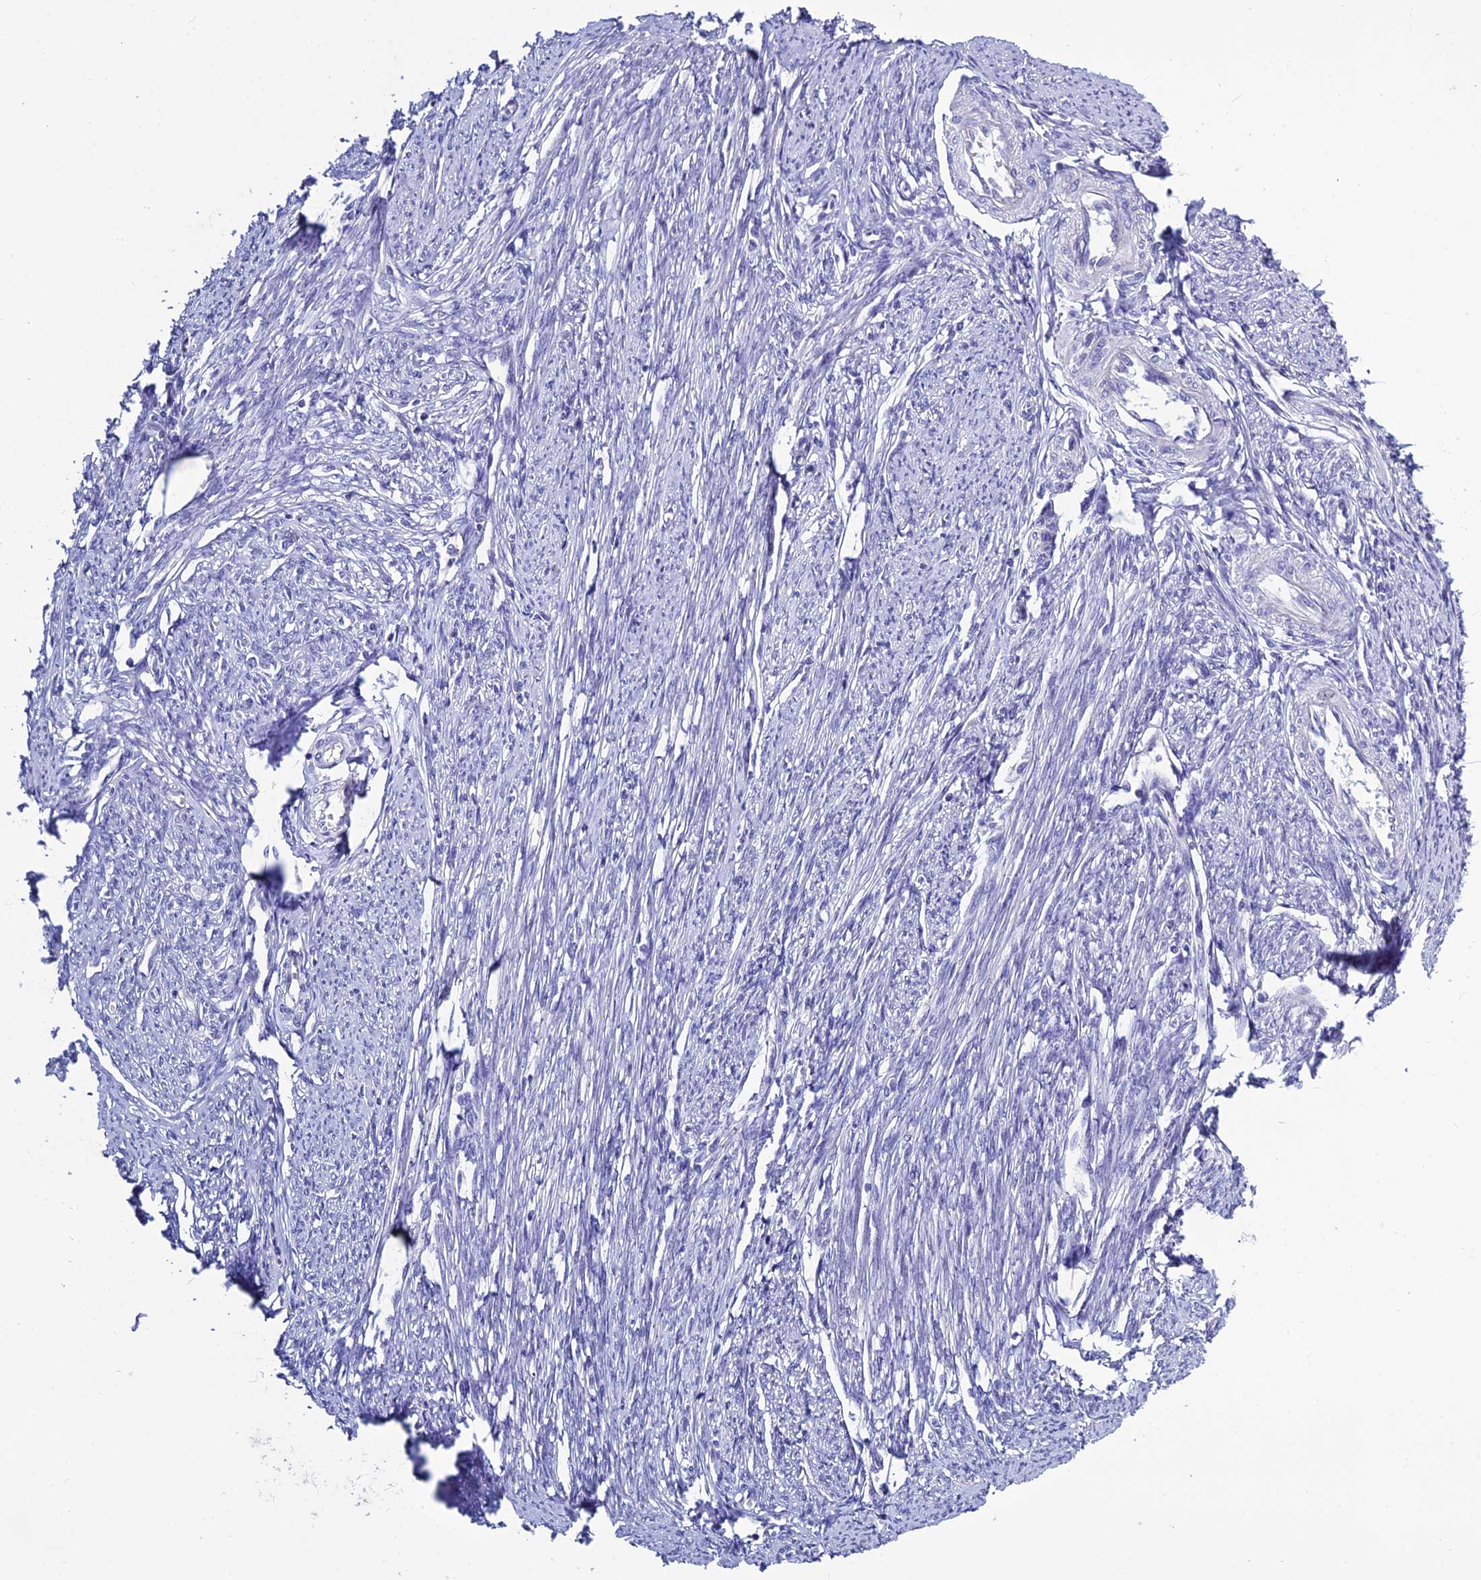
{"staining": {"intensity": "negative", "quantity": "none", "location": "none"}, "tissue": "smooth muscle", "cell_type": "Smooth muscle cells", "image_type": "normal", "snomed": [{"axis": "morphology", "description": "Normal tissue, NOS"}, {"axis": "topography", "description": "Smooth muscle"}, {"axis": "topography", "description": "Uterus"}], "caption": "A high-resolution photomicrograph shows immunohistochemistry staining of benign smooth muscle, which shows no significant staining in smooth muscle cells.", "gene": "BHMT2", "patient": {"sex": "female", "age": 59}}